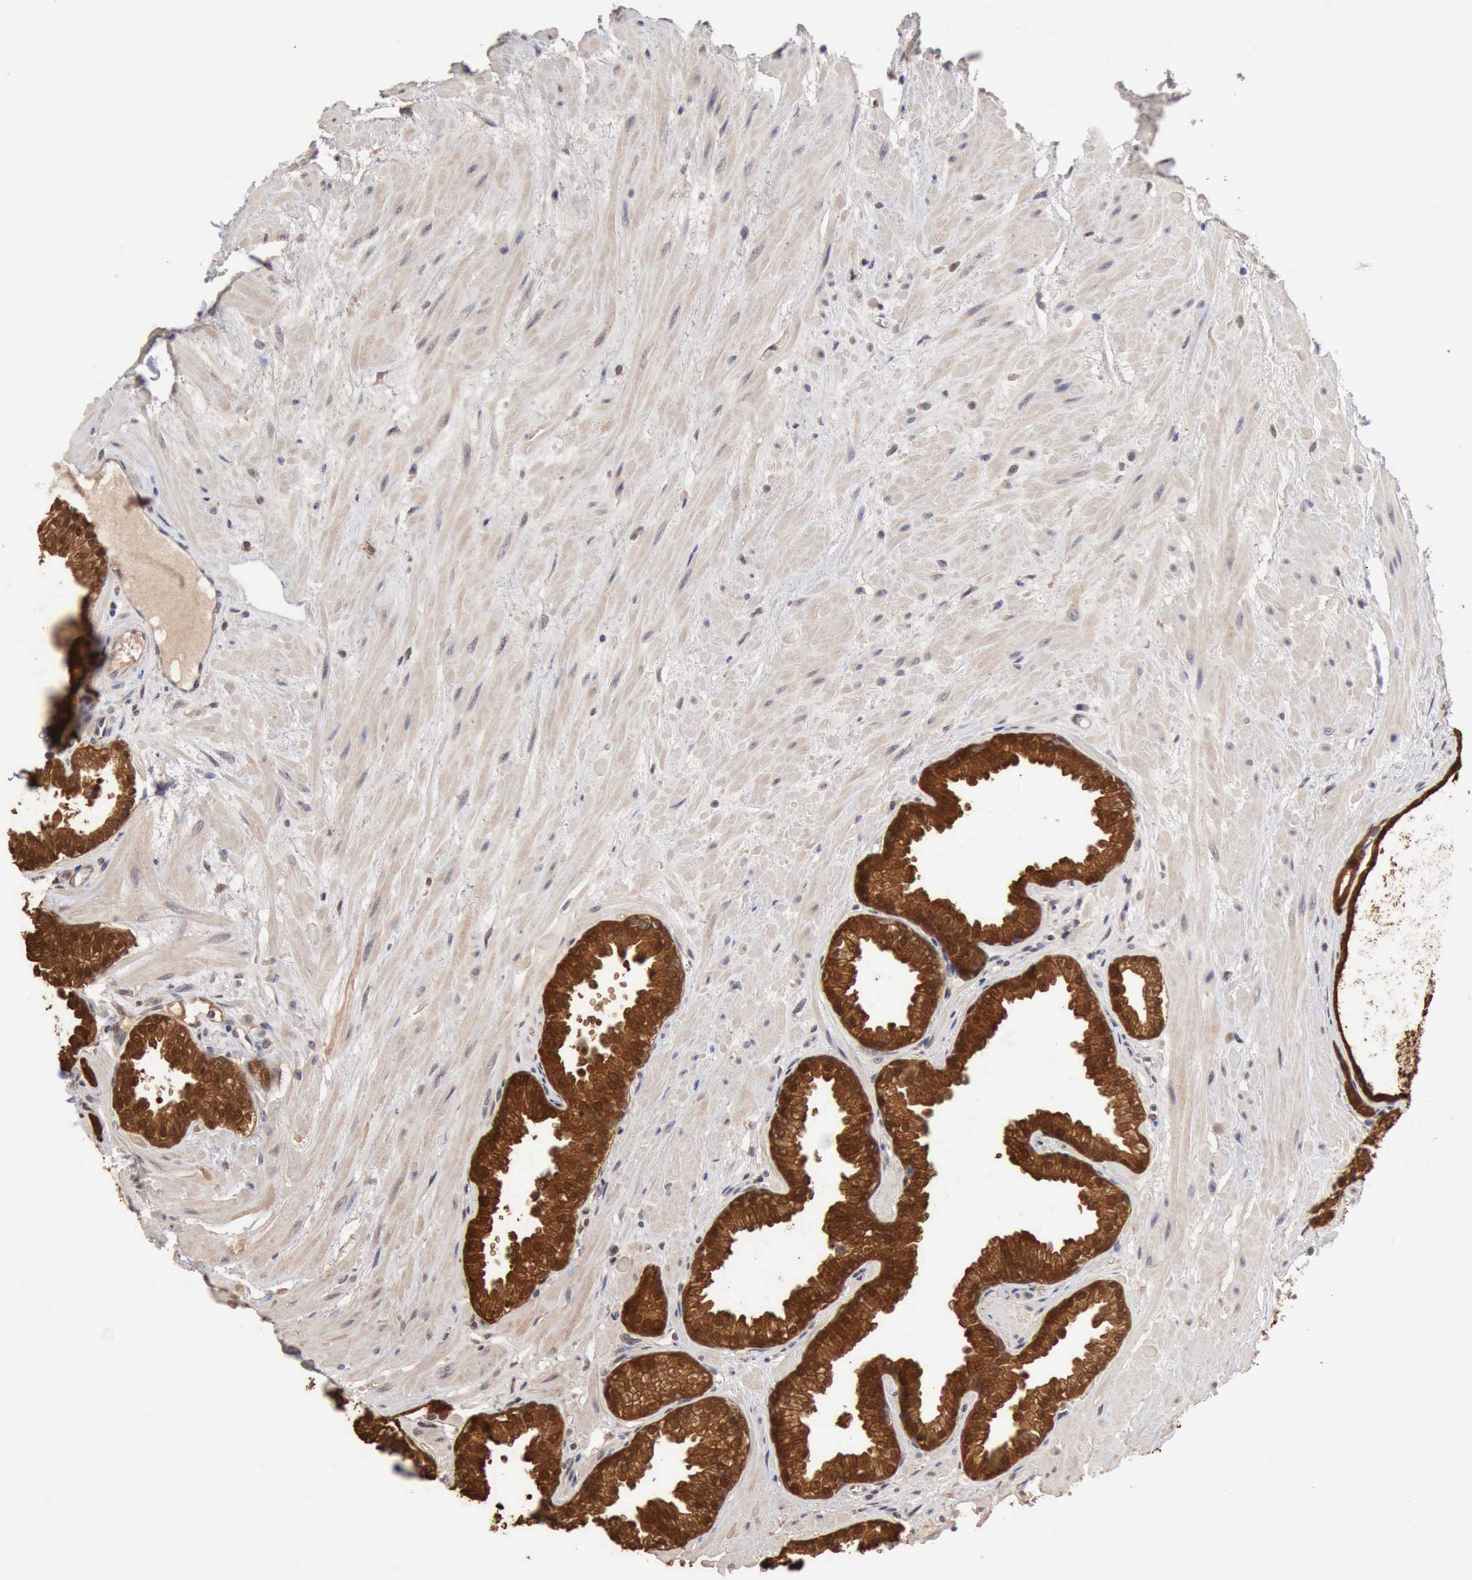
{"staining": {"intensity": "strong", "quantity": ">75%", "location": "cytoplasmic/membranous,nuclear"}, "tissue": "prostate", "cell_type": "Glandular cells", "image_type": "normal", "snomed": [{"axis": "morphology", "description": "Normal tissue, NOS"}, {"axis": "topography", "description": "Prostate"}], "caption": "Prostate stained with DAB immunohistochemistry displays high levels of strong cytoplasmic/membranous,nuclear staining in about >75% of glandular cells.", "gene": "PTGR2", "patient": {"sex": "male", "age": 64}}